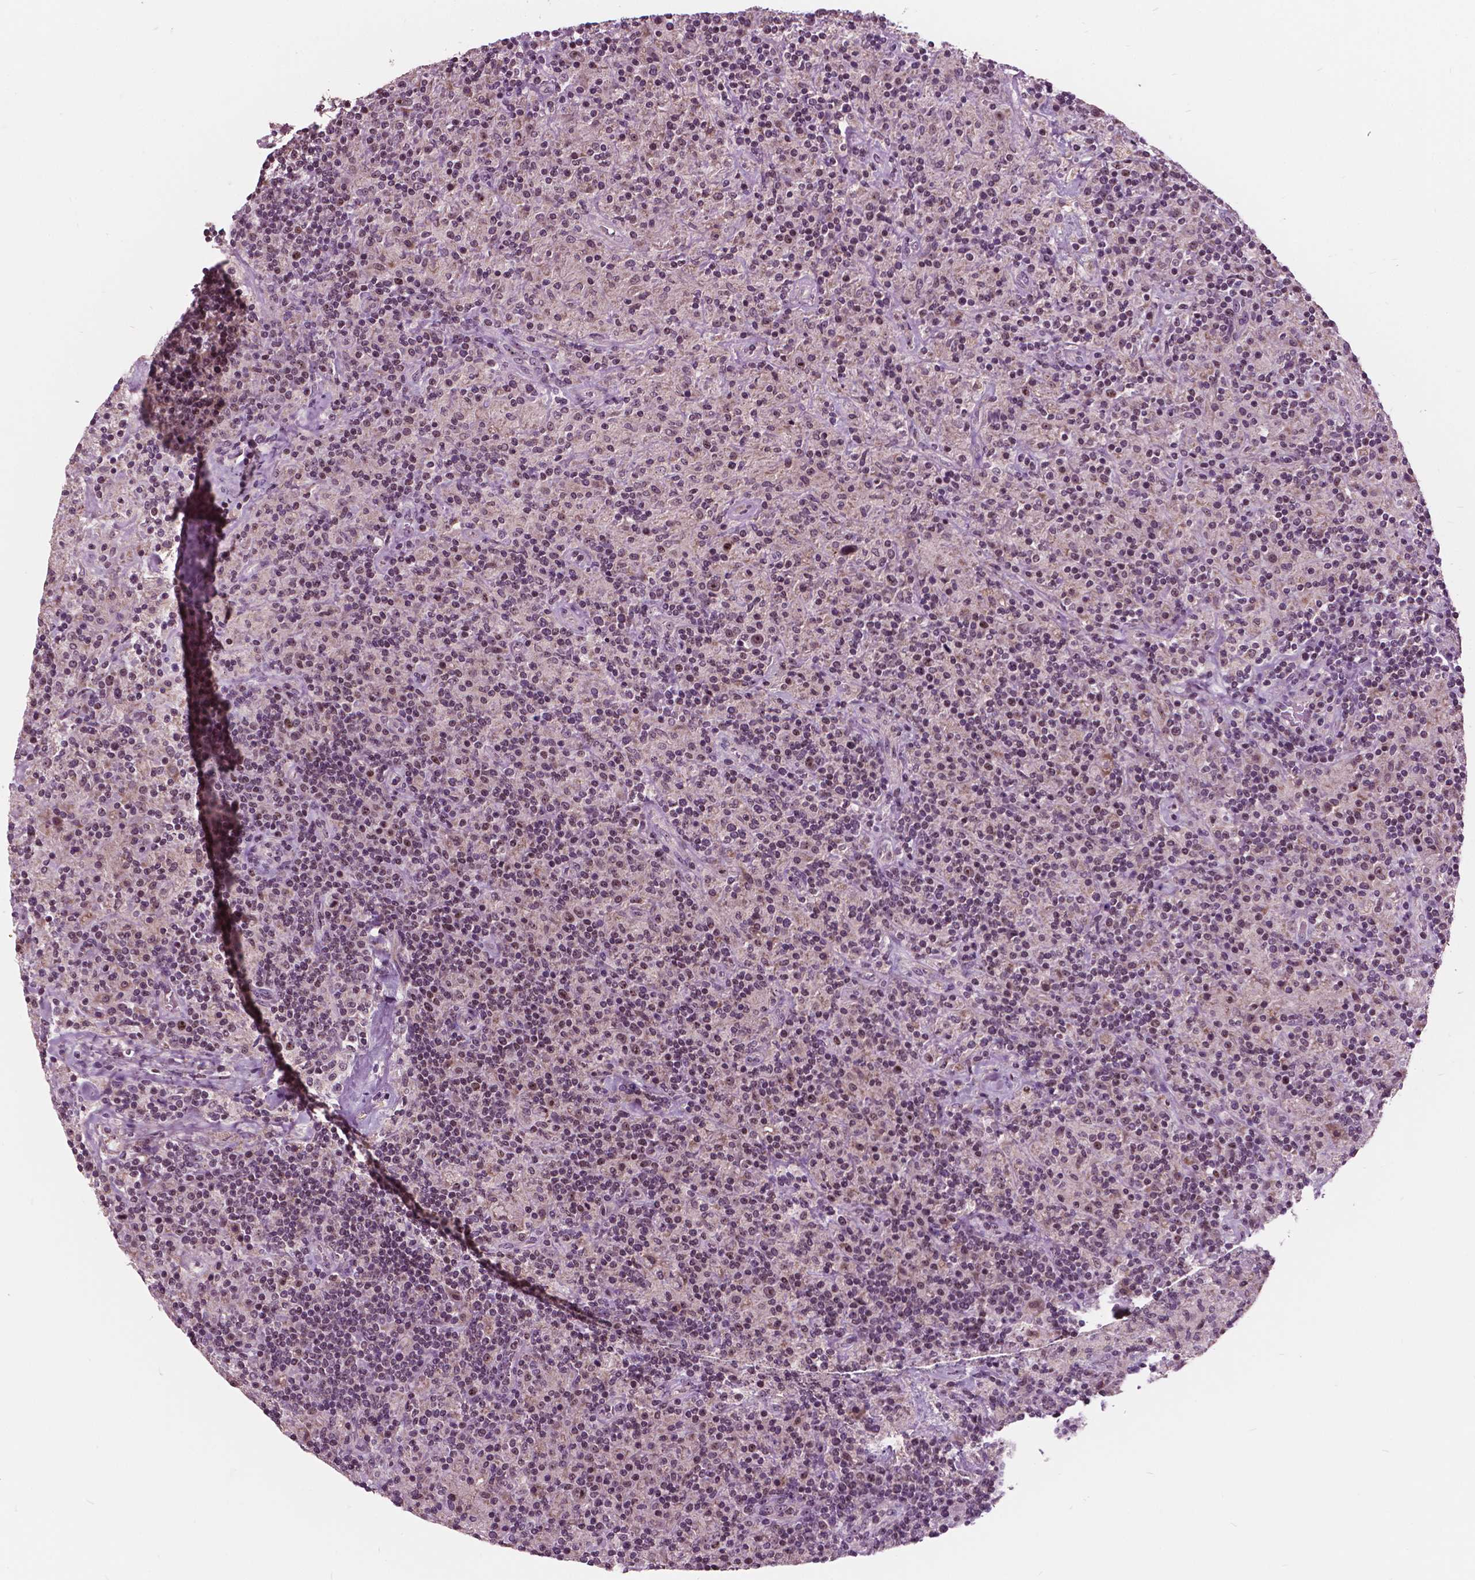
{"staining": {"intensity": "weak", "quantity": "25%-75%", "location": "nuclear"}, "tissue": "lymphoma", "cell_type": "Tumor cells", "image_type": "cancer", "snomed": [{"axis": "morphology", "description": "Hodgkin's disease, NOS"}, {"axis": "topography", "description": "Lymph node"}], "caption": "Weak nuclear expression for a protein is identified in about 25%-75% of tumor cells of lymphoma using immunohistochemistry.", "gene": "ODF3L2", "patient": {"sex": "male", "age": 70}}